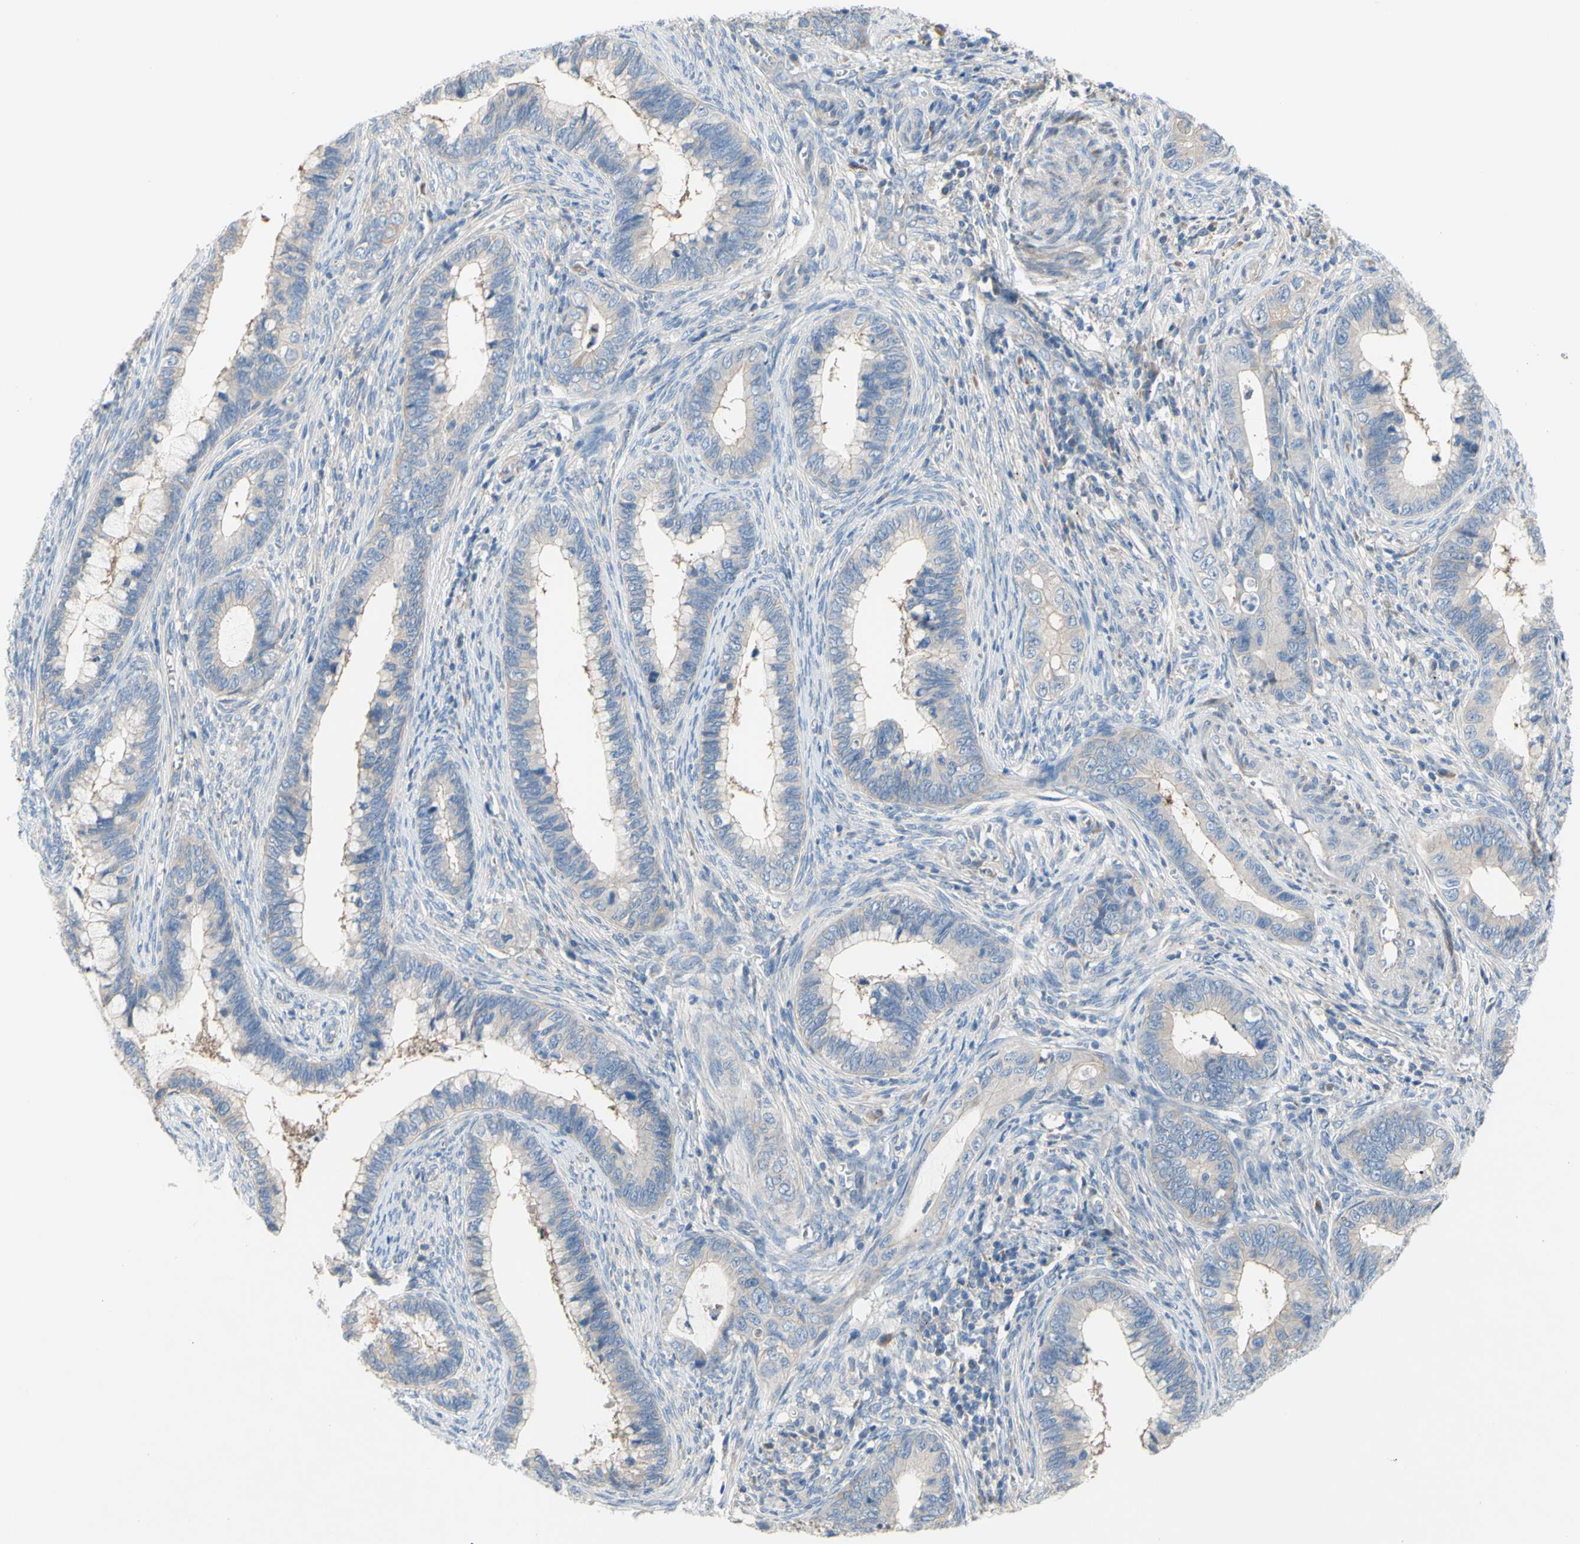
{"staining": {"intensity": "weak", "quantity": "<25%", "location": "cytoplasmic/membranous"}, "tissue": "cervical cancer", "cell_type": "Tumor cells", "image_type": "cancer", "snomed": [{"axis": "morphology", "description": "Adenocarcinoma, NOS"}, {"axis": "topography", "description": "Cervix"}], "caption": "IHC photomicrograph of neoplastic tissue: human adenocarcinoma (cervical) stained with DAB demonstrates no significant protein staining in tumor cells.", "gene": "TMEM59L", "patient": {"sex": "female", "age": 44}}